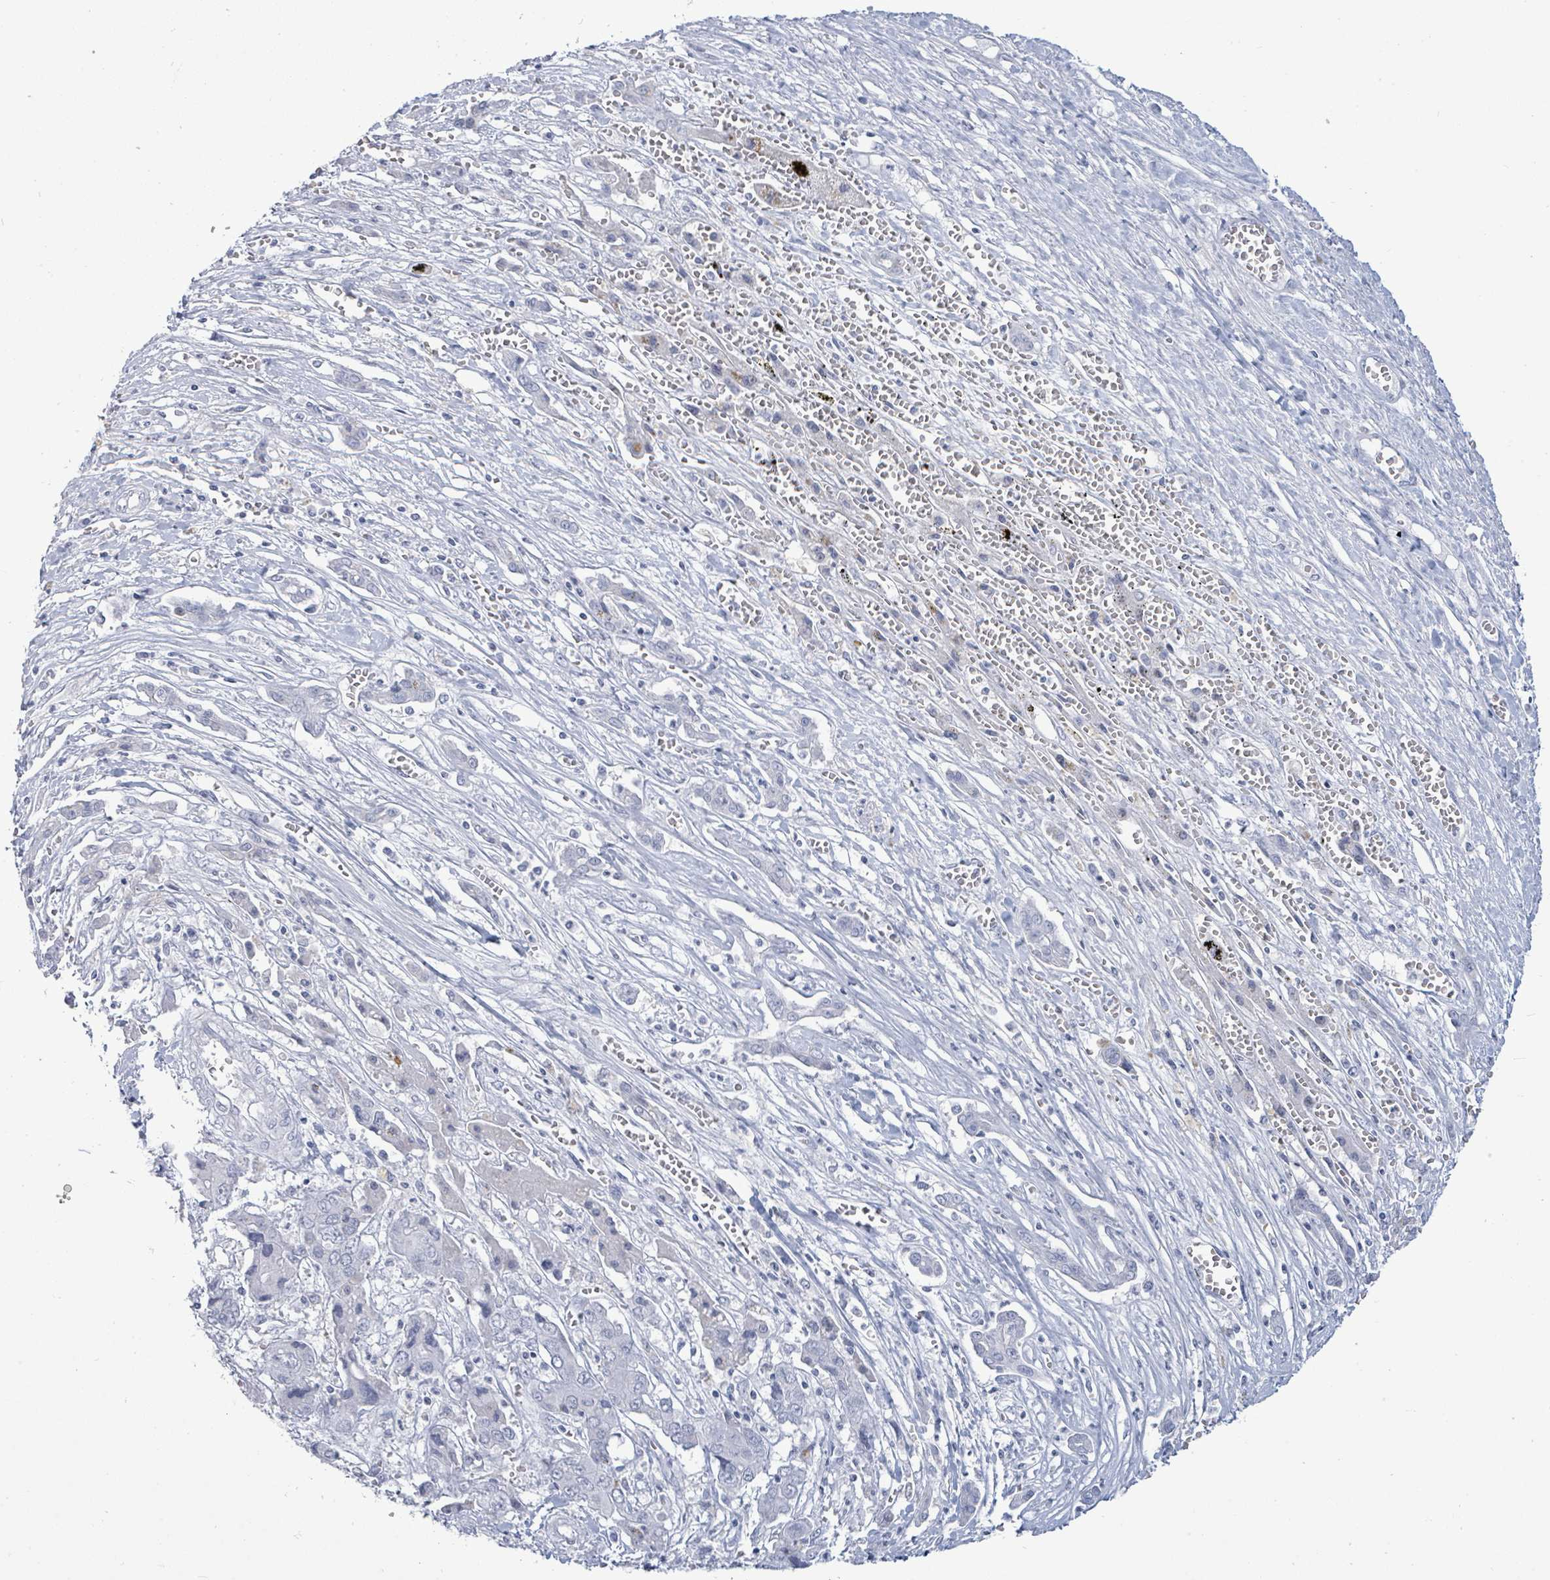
{"staining": {"intensity": "negative", "quantity": "none", "location": "none"}, "tissue": "liver cancer", "cell_type": "Tumor cells", "image_type": "cancer", "snomed": [{"axis": "morphology", "description": "Cholangiocarcinoma"}, {"axis": "topography", "description": "Liver"}], "caption": "An image of liver cancer (cholangiocarcinoma) stained for a protein exhibits no brown staining in tumor cells.", "gene": "MALL", "patient": {"sex": "male", "age": 67}}